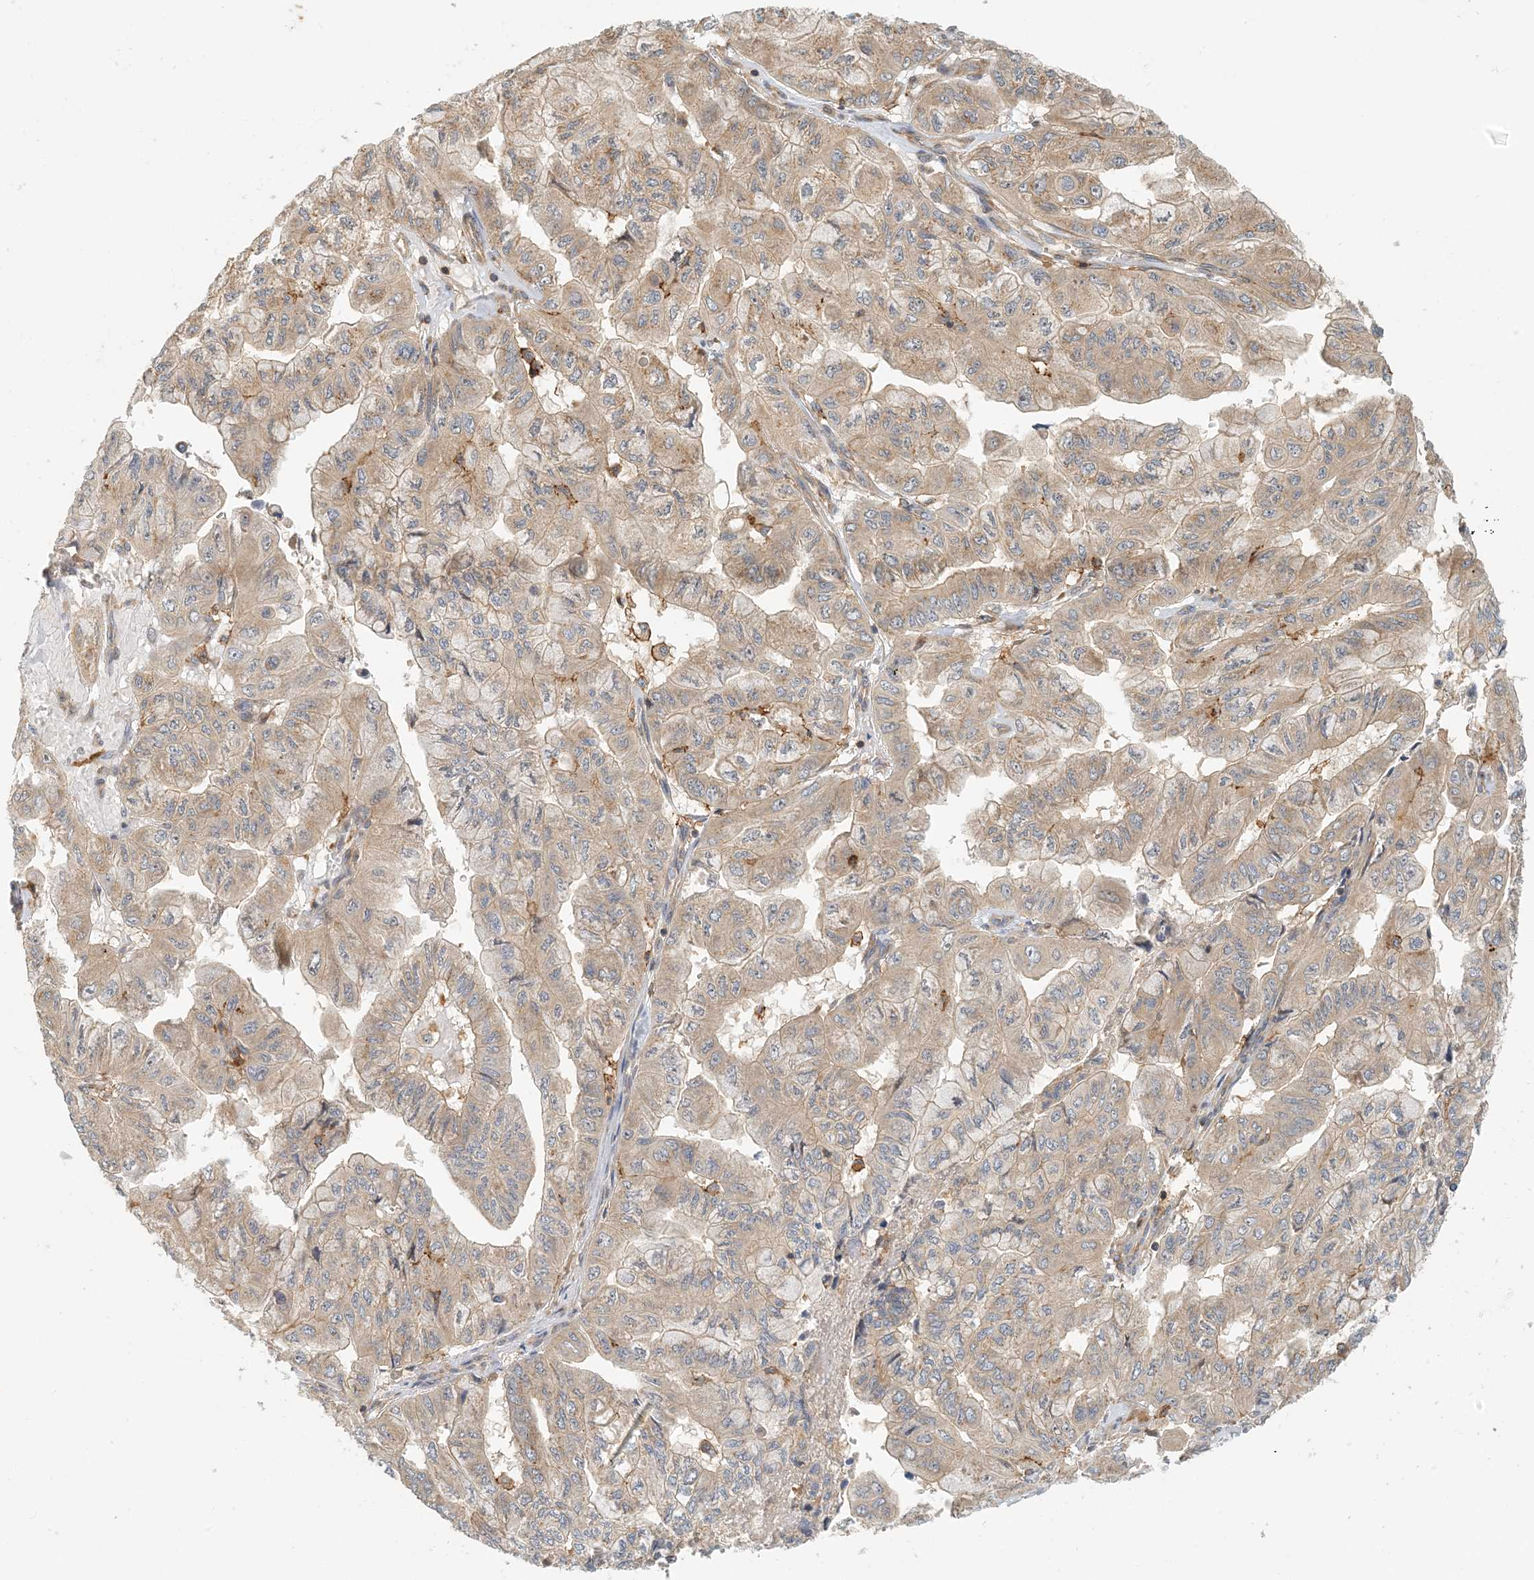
{"staining": {"intensity": "weak", "quantity": ">75%", "location": "cytoplasmic/membranous"}, "tissue": "pancreatic cancer", "cell_type": "Tumor cells", "image_type": "cancer", "snomed": [{"axis": "morphology", "description": "Adenocarcinoma, NOS"}, {"axis": "topography", "description": "Pancreas"}], "caption": "Tumor cells show weak cytoplasmic/membranous staining in approximately >75% of cells in pancreatic cancer (adenocarcinoma).", "gene": "COLEC11", "patient": {"sex": "male", "age": 51}}